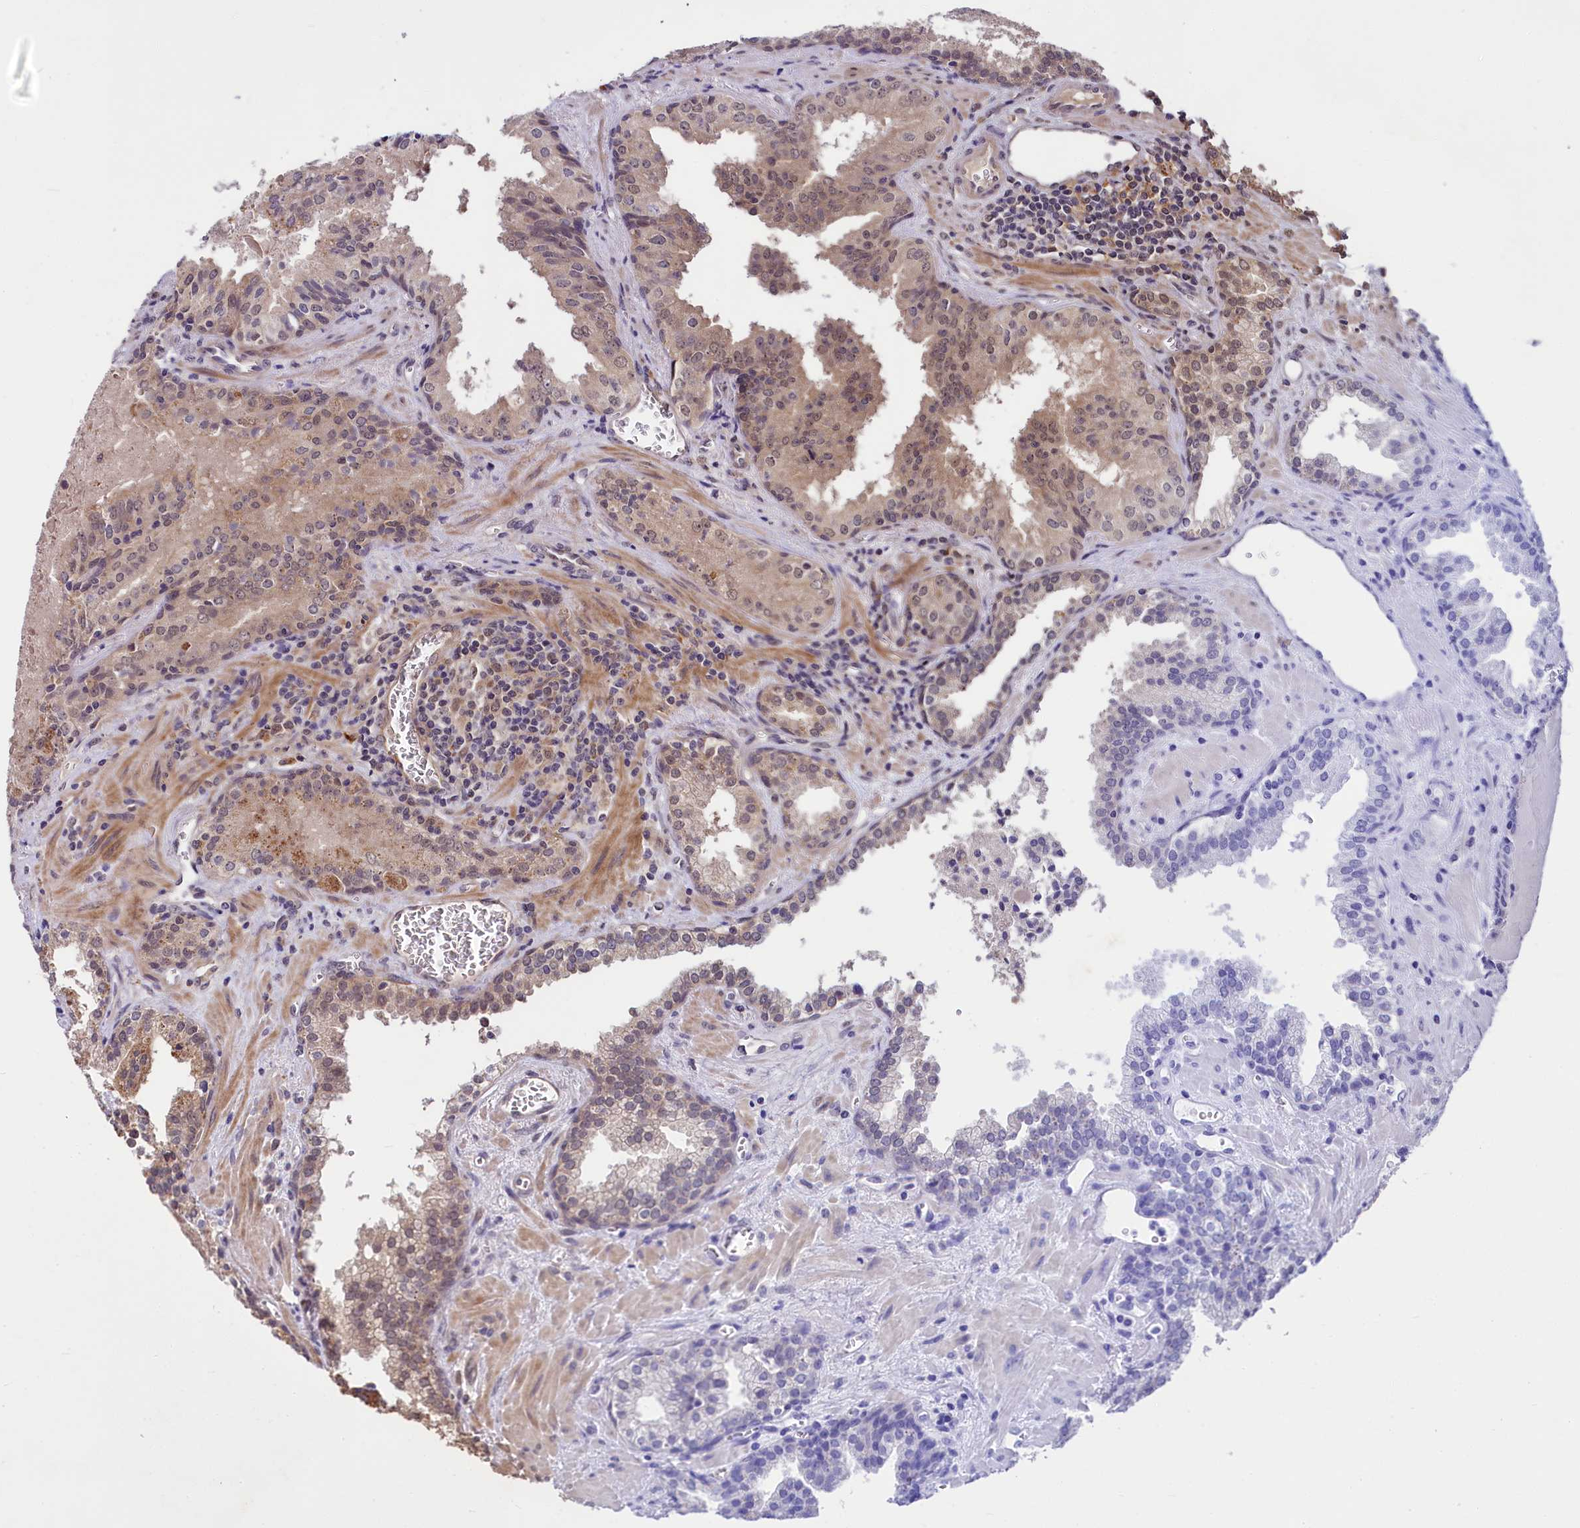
{"staining": {"intensity": "weak", "quantity": "25%-75%", "location": "nuclear"}, "tissue": "prostate cancer", "cell_type": "Tumor cells", "image_type": "cancer", "snomed": [{"axis": "morphology", "description": "Adenocarcinoma, High grade"}, {"axis": "topography", "description": "Prostate"}], "caption": "Immunohistochemistry photomicrograph of human prostate adenocarcinoma (high-grade) stained for a protein (brown), which shows low levels of weak nuclear staining in approximately 25%-75% of tumor cells.", "gene": "UBE3A", "patient": {"sex": "male", "age": 68}}